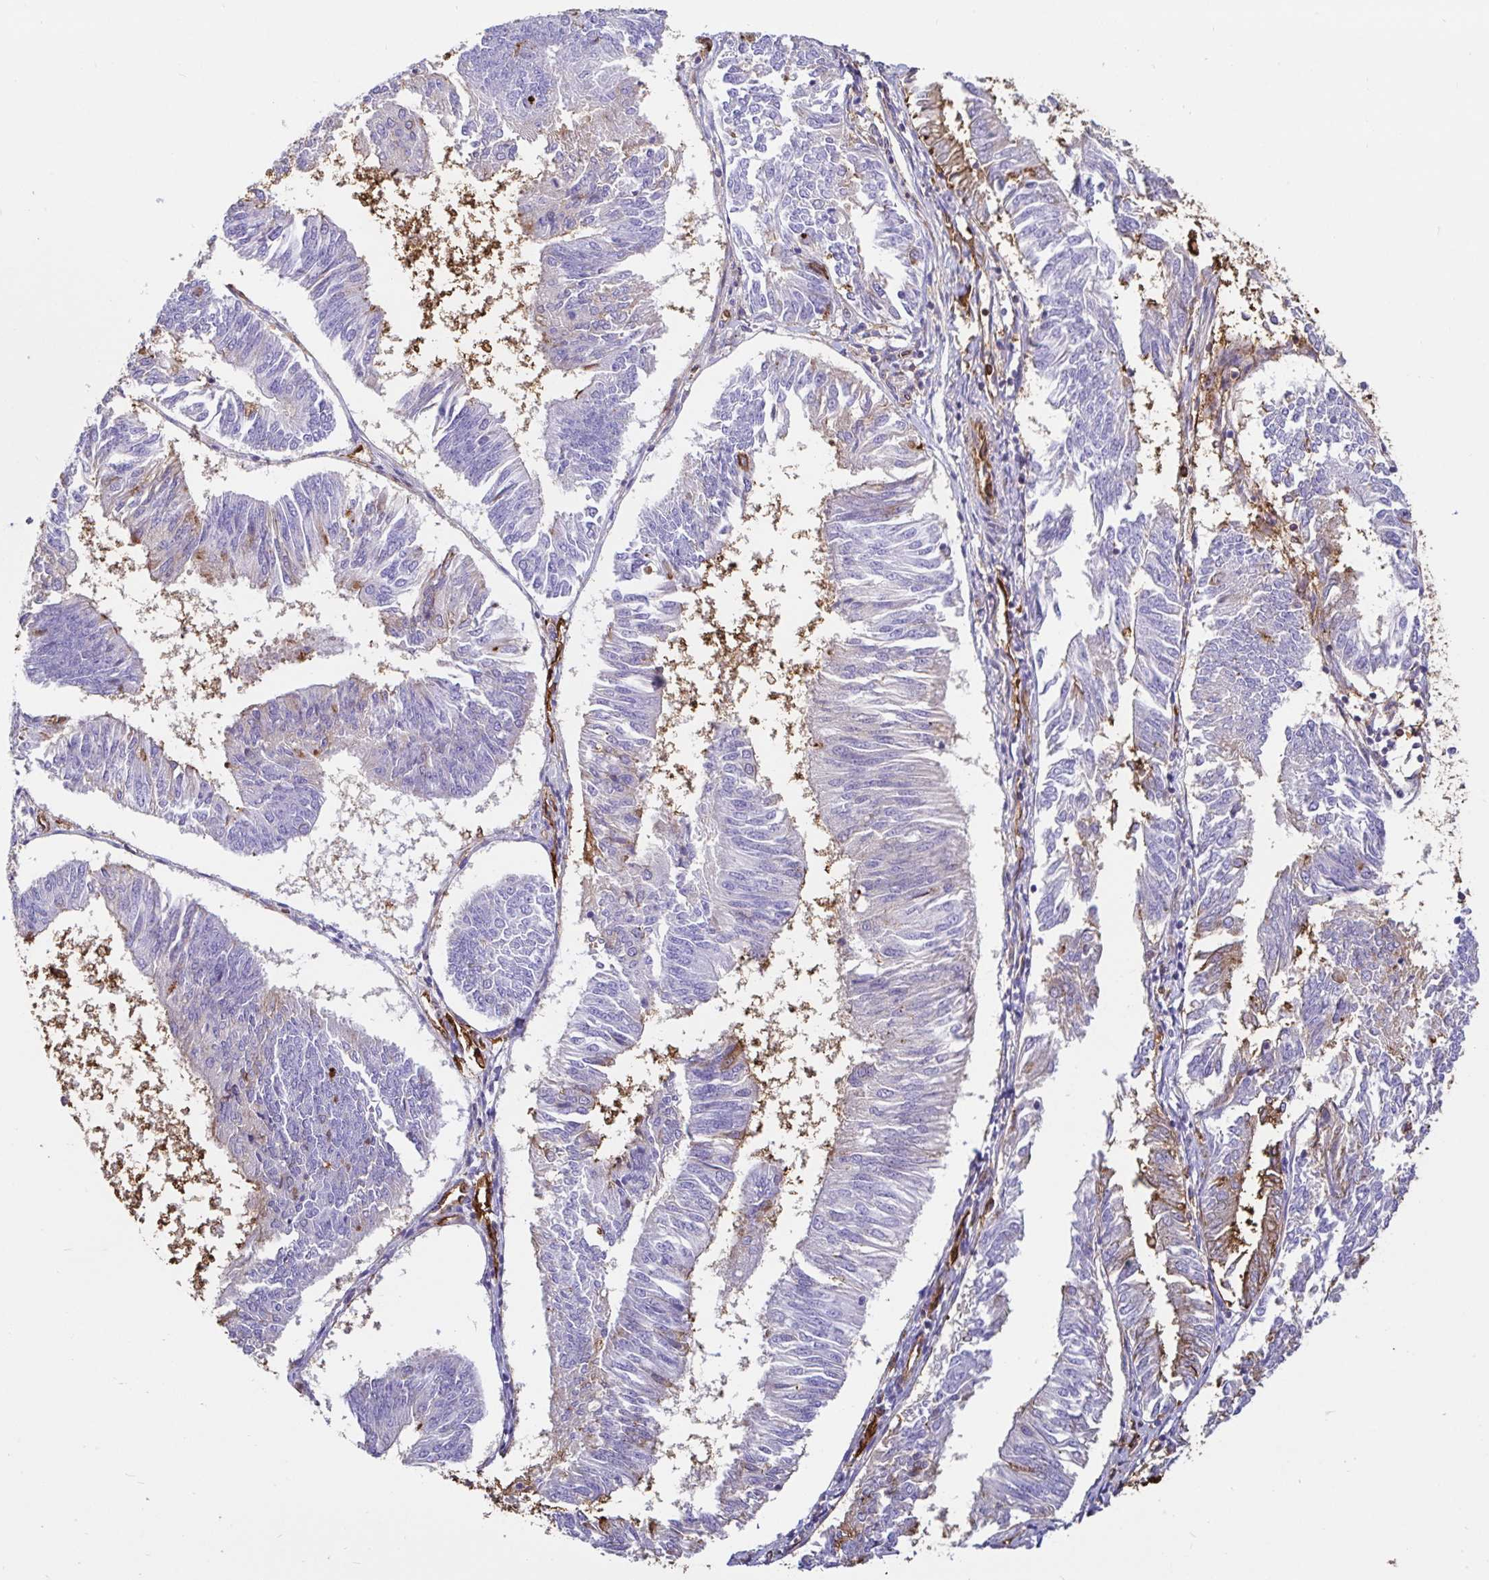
{"staining": {"intensity": "weak", "quantity": "<25%", "location": "cytoplasmic/membranous"}, "tissue": "endometrial cancer", "cell_type": "Tumor cells", "image_type": "cancer", "snomed": [{"axis": "morphology", "description": "Adenocarcinoma, NOS"}, {"axis": "topography", "description": "Endometrium"}], "caption": "IHC photomicrograph of human endometrial adenocarcinoma stained for a protein (brown), which shows no staining in tumor cells.", "gene": "ANXA2", "patient": {"sex": "female", "age": 58}}